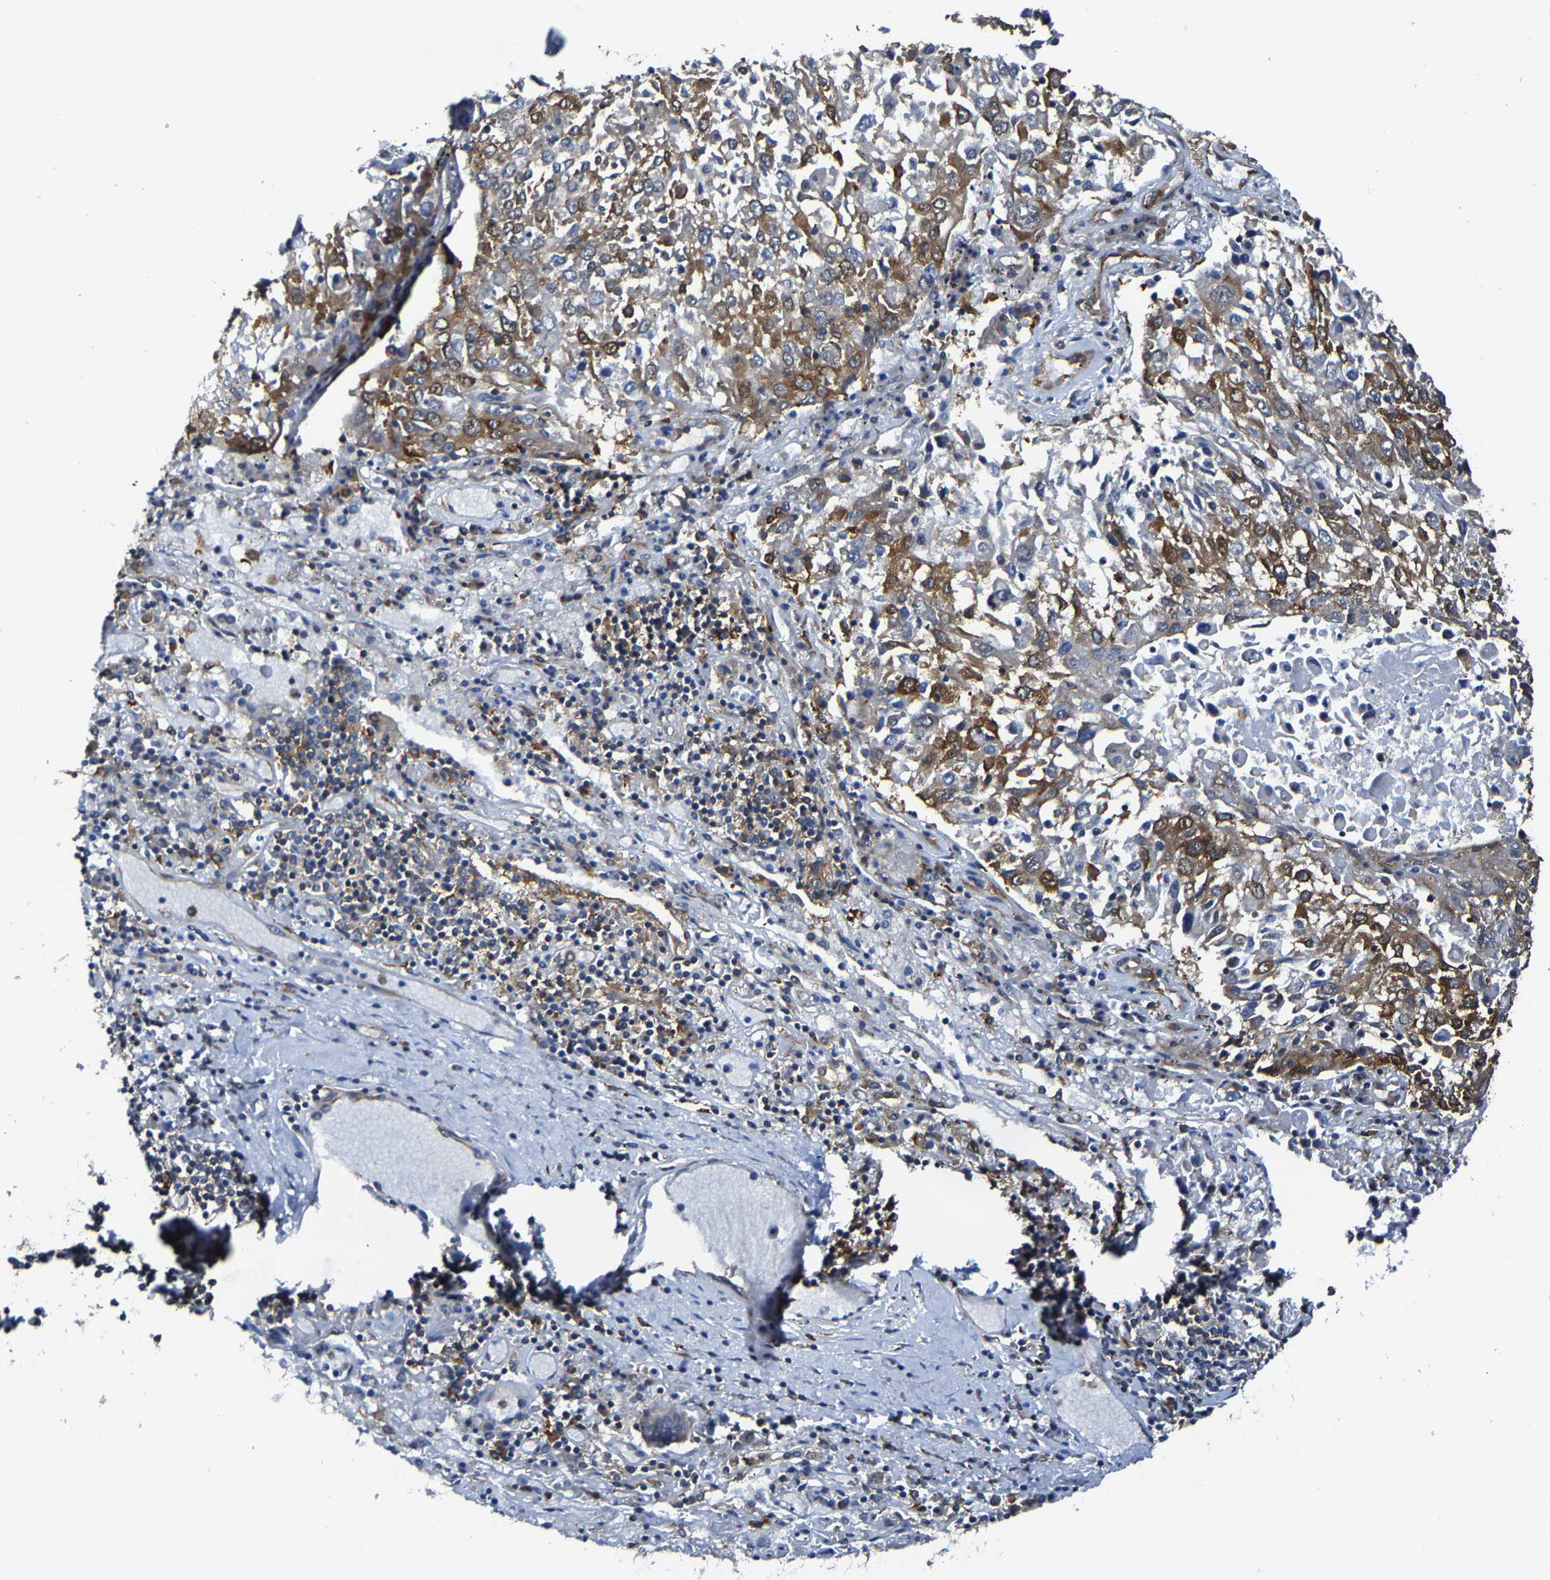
{"staining": {"intensity": "strong", "quantity": ">75%", "location": "cytoplasmic/membranous"}, "tissue": "lung cancer", "cell_type": "Tumor cells", "image_type": "cancer", "snomed": [{"axis": "morphology", "description": "Squamous cell carcinoma, NOS"}, {"axis": "topography", "description": "Lung"}], "caption": "A high-resolution micrograph shows immunohistochemistry (IHC) staining of lung cancer, which displays strong cytoplasmic/membranous positivity in about >75% of tumor cells.", "gene": "G3BP2", "patient": {"sex": "male", "age": 65}}